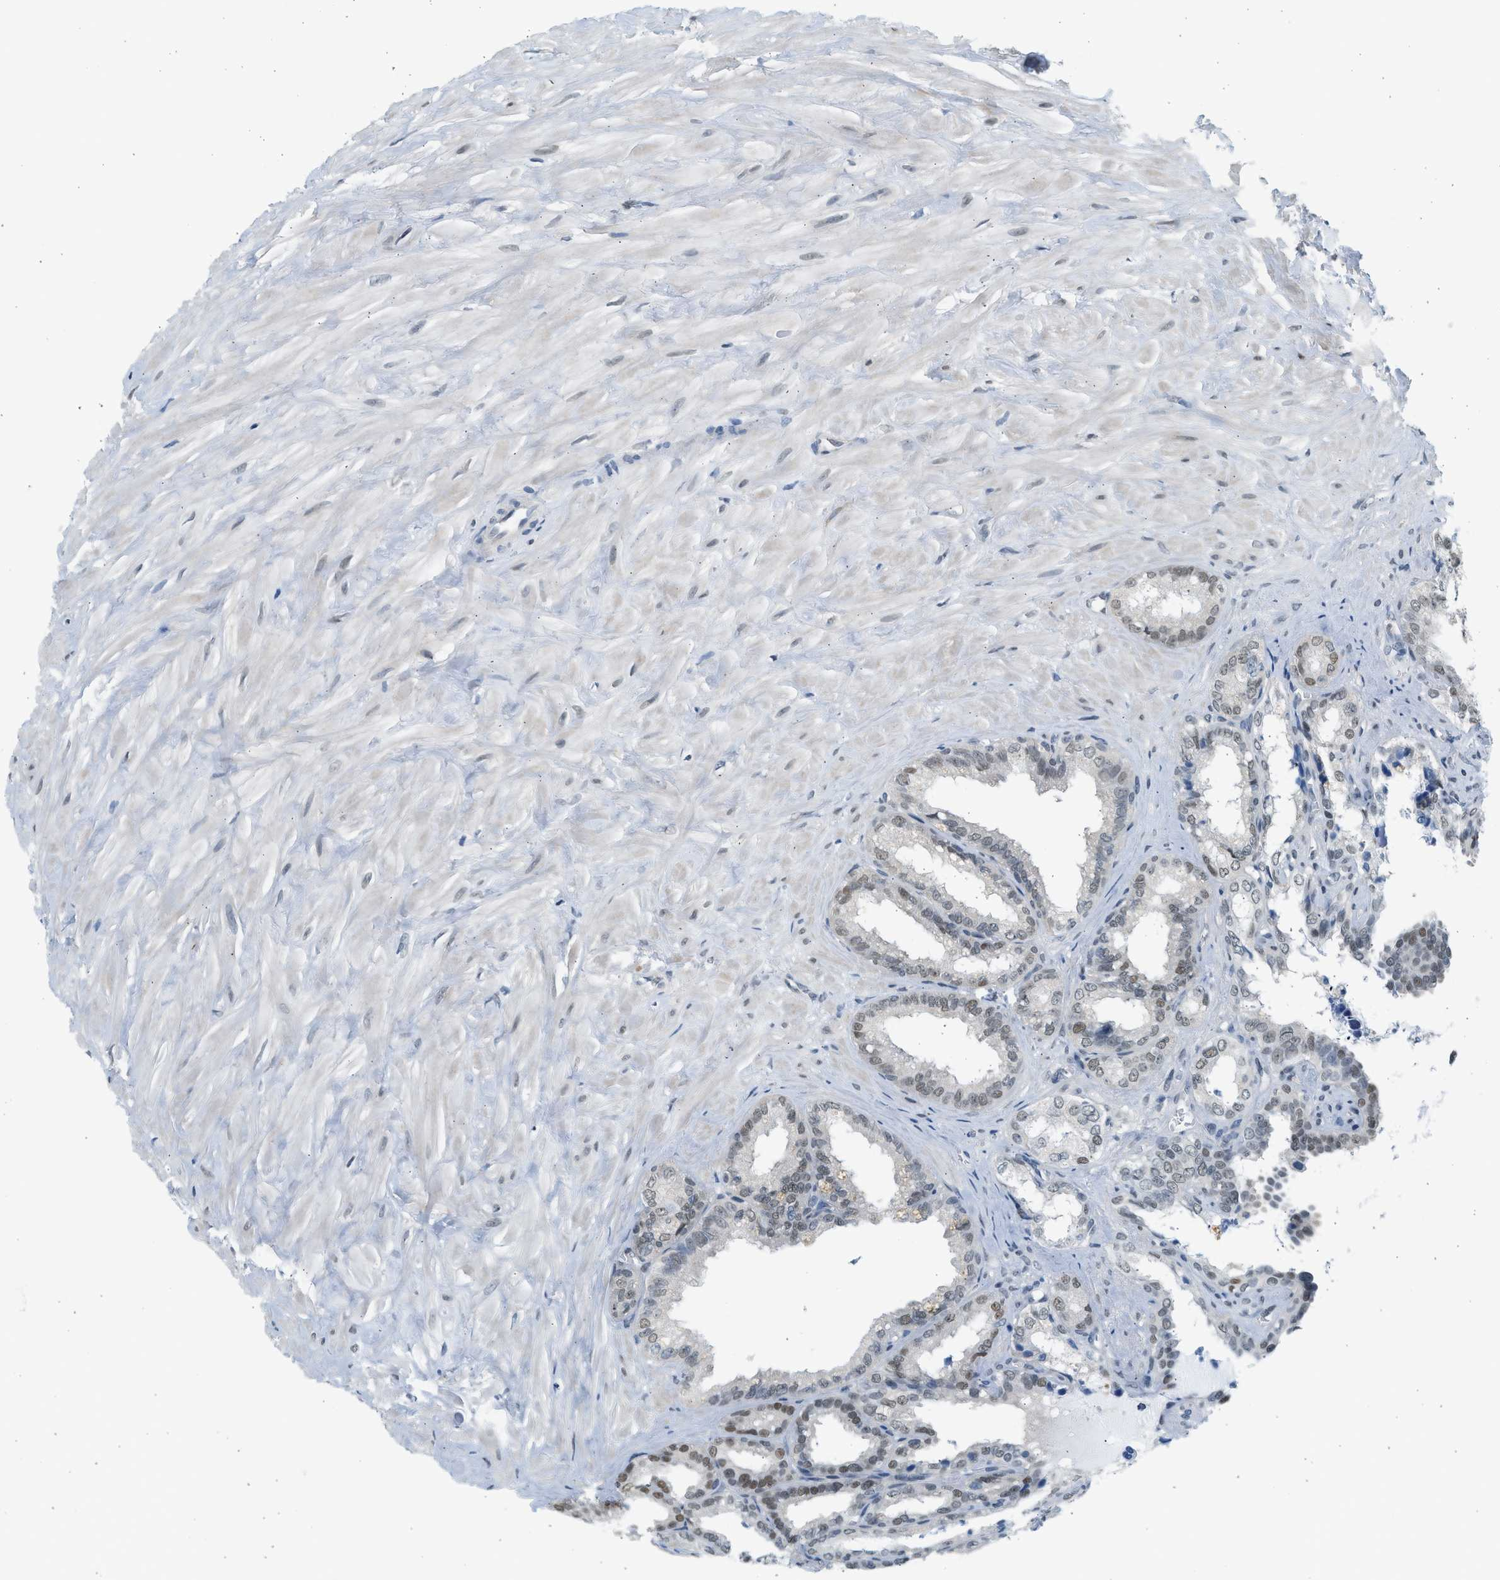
{"staining": {"intensity": "weak", "quantity": "<25%", "location": "nuclear"}, "tissue": "seminal vesicle", "cell_type": "Glandular cells", "image_type": "normal", "snomed": [{"axis": "morphology", "description": "Normal tissue, NOS"}, {"axis": "topography", "description": "Seminal veicle"}], "caption": "Glandular cells are negative for brown protein staining in benign seminal vesicle. The staining was performed using DAB to visualize the protein expression in brown, while the nuclei were stained in blue with hematoxylin (Magnification: 20x).", "gene": "HIPK1", "patient": {"sex": "male", "age": 64}}